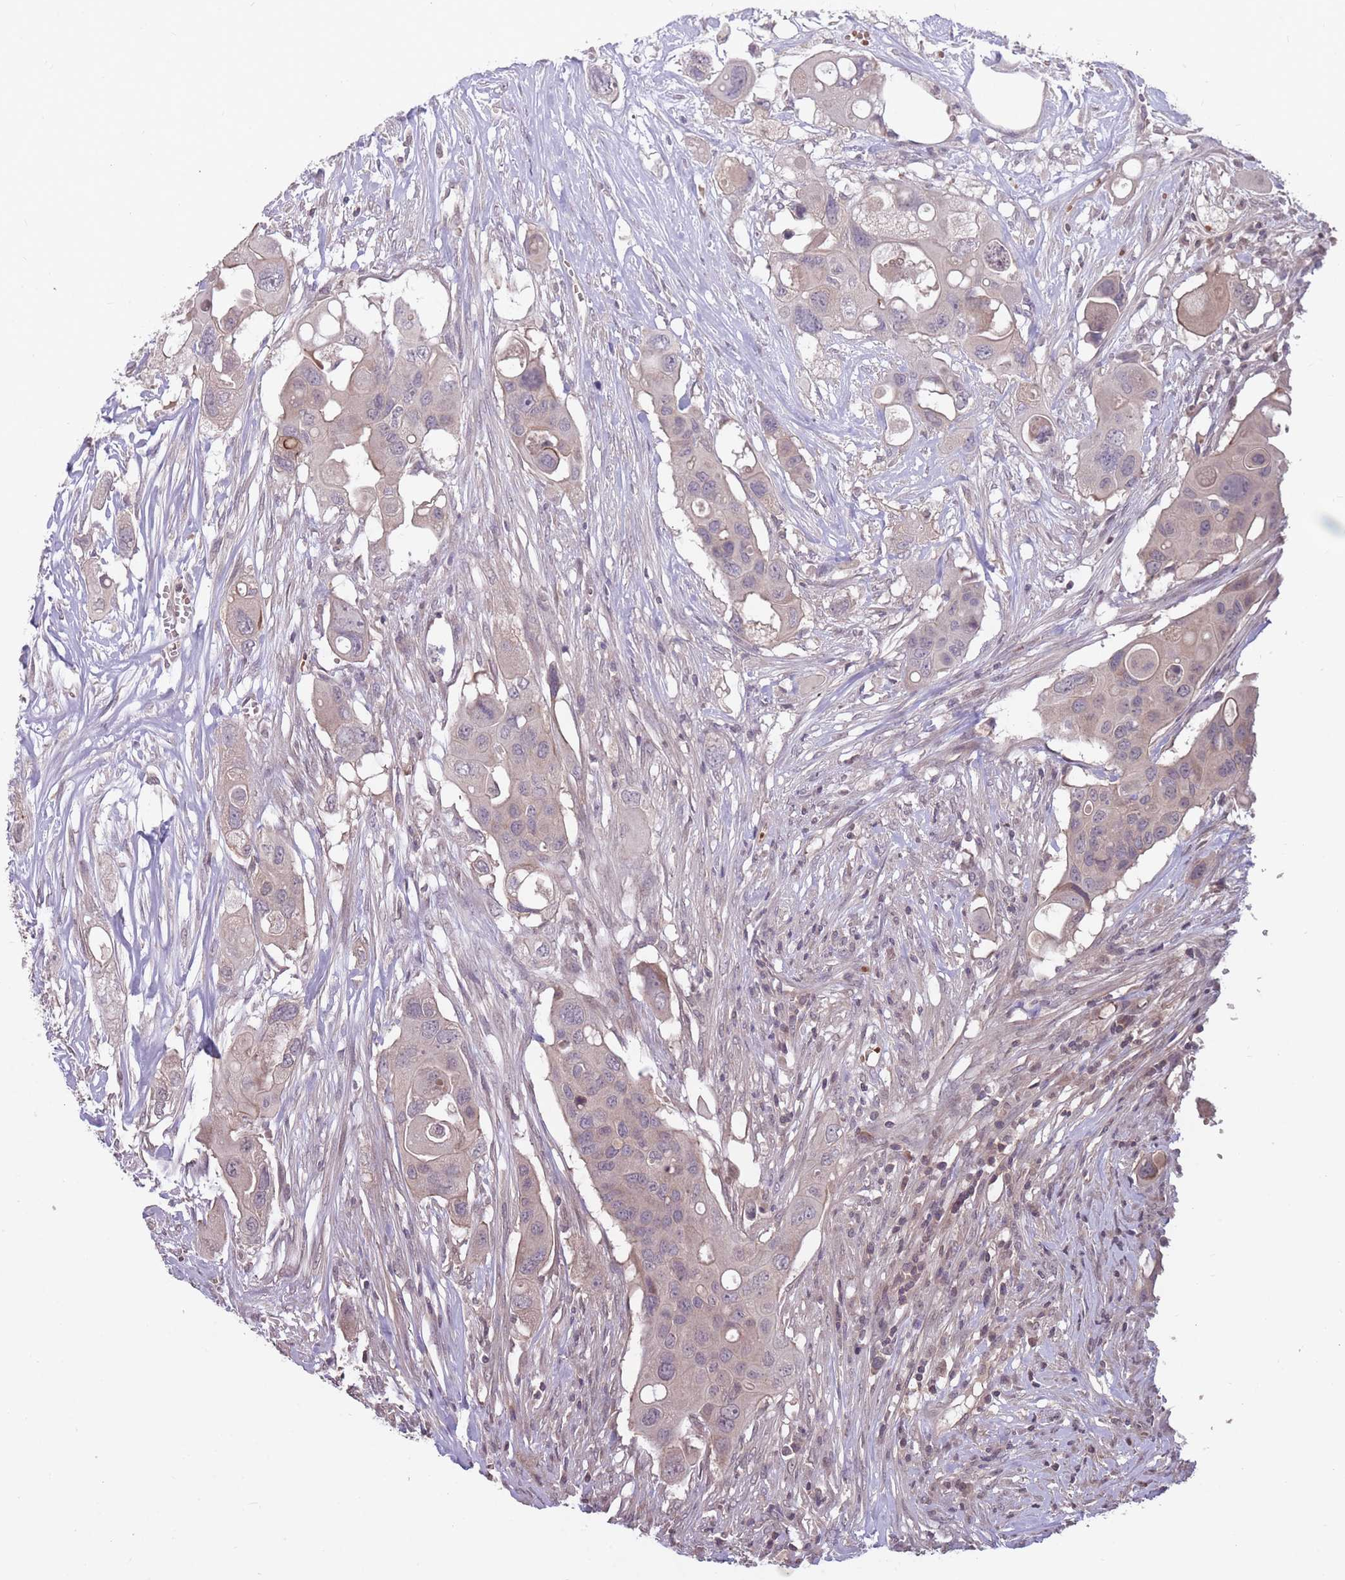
{"staining": {"intensity": "negative", "quantity": "none", "location": "none"}, "tissue": "colorectal cancer", "cell_type": "Tumor cells", "image_type": "cancer", "snomed": [{"axis": "morphology", "description": "Adenocarcinoma, NOS"}, {"axis": "topography", "description": "Colon"}], "caption": "Colorectal cancer (adenocarcinoma) was stained to show a protein in brown. There is no significant staining in tumor cells. The staining was performed using DAB (3,3'-diaminobenzidine) to visualize the protein expression in brown, while the nuclei were stained in blue with hematoxylin (Magnification: 20x).", "gene": "ADCYAP1R1", "patient": {"sex": "male", "age": 77}}